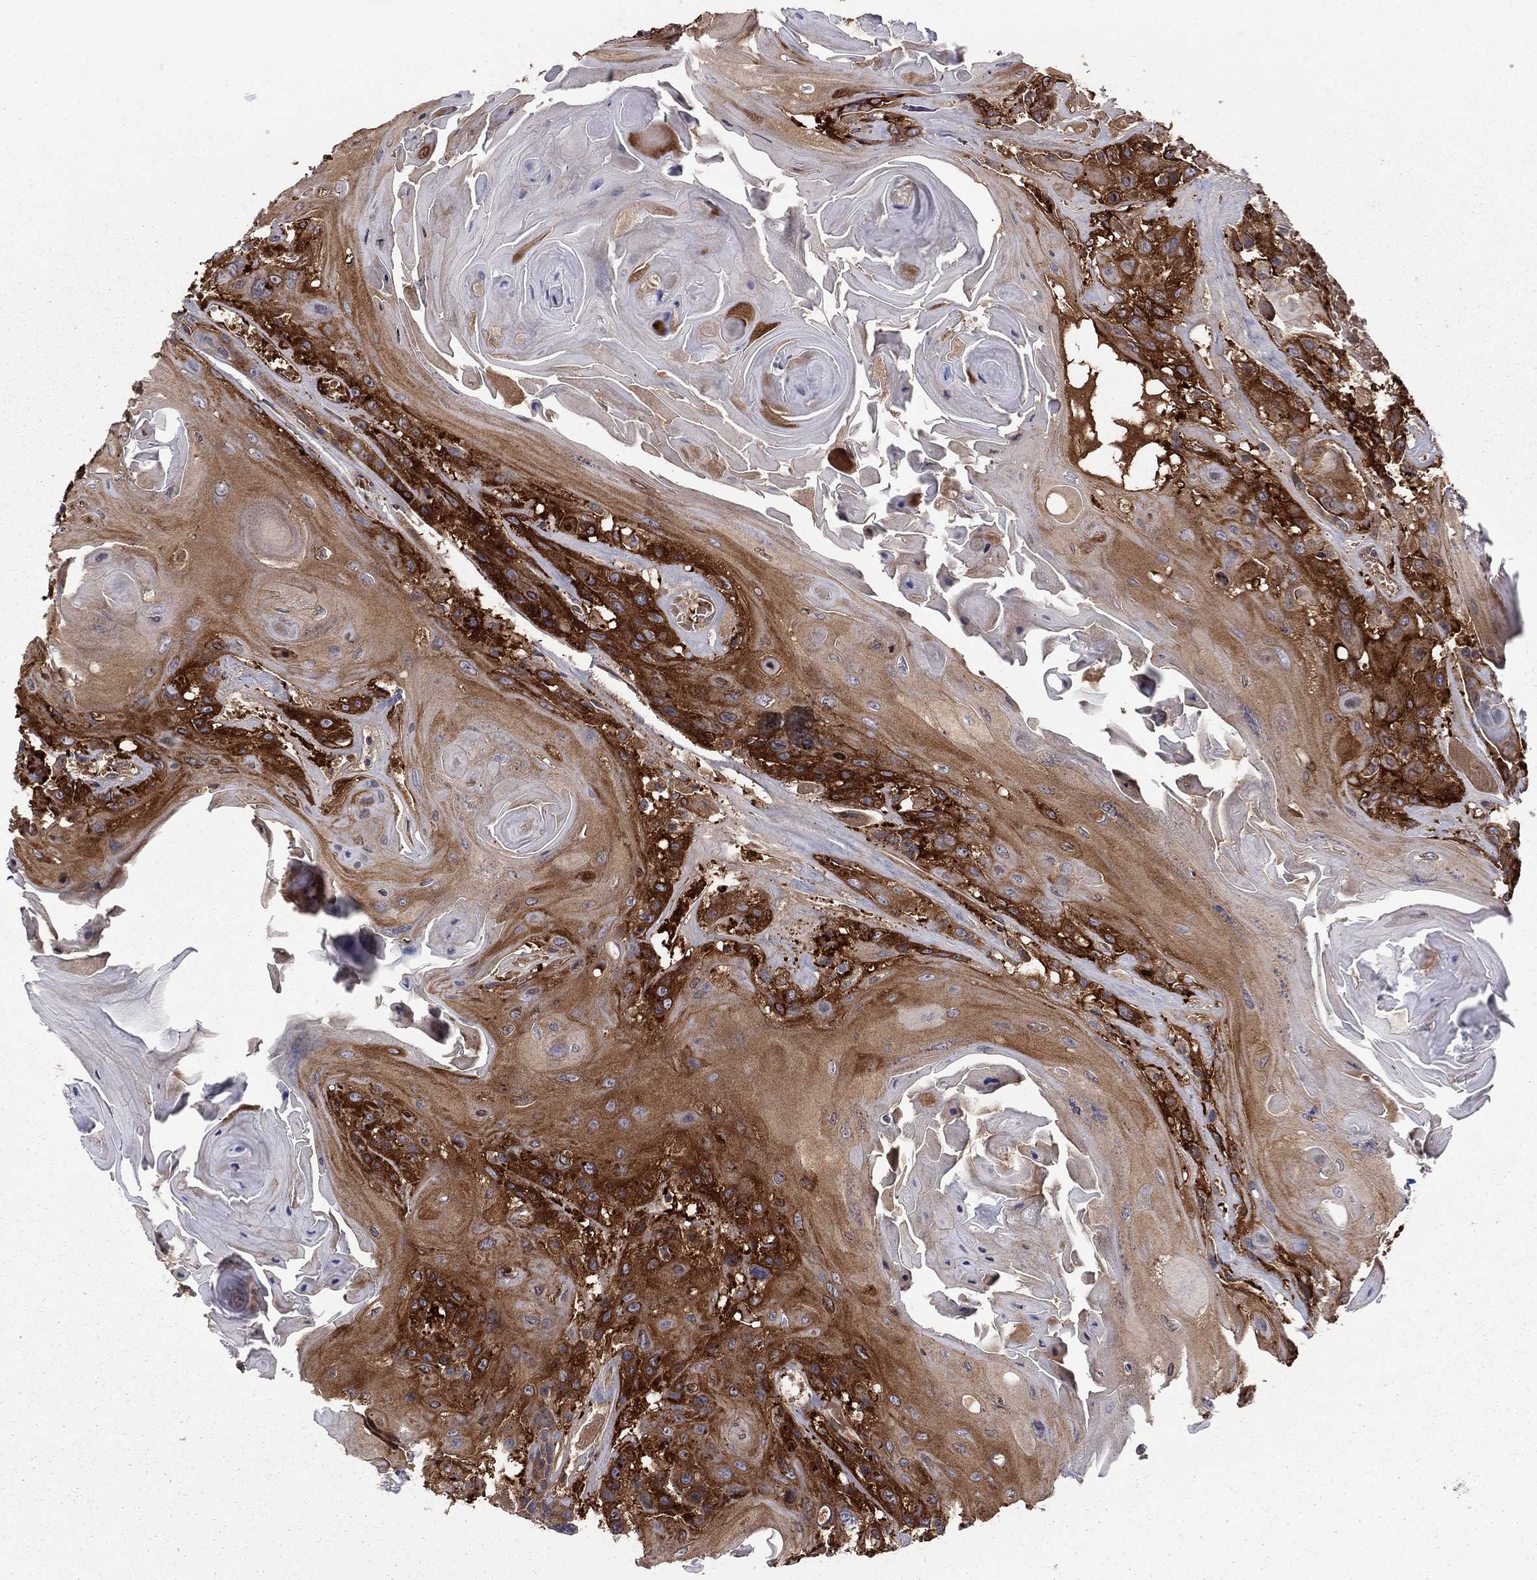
{"staining": {"intensity": "strong", "quantity": ">75%", "location": "cytoplasmic/membranous"}, "tissue": "head and neck cancer", "cell_type": "Tumor cells", "image_type": "cancer", "snomed": [{"axis": "morphology", "description": "Squamous cell carcinoma, NOS"}, {"axis": "topography", "description": "Head-Neck"}], "caption": "Protein staining demonstrates strong cytoplasmic/membranous expression in approximately >75% of tumor cells in squamous cell carcinoma (head and neck).", "gene": "RNF123", "patient": {"sex": "female", "age": 59}}